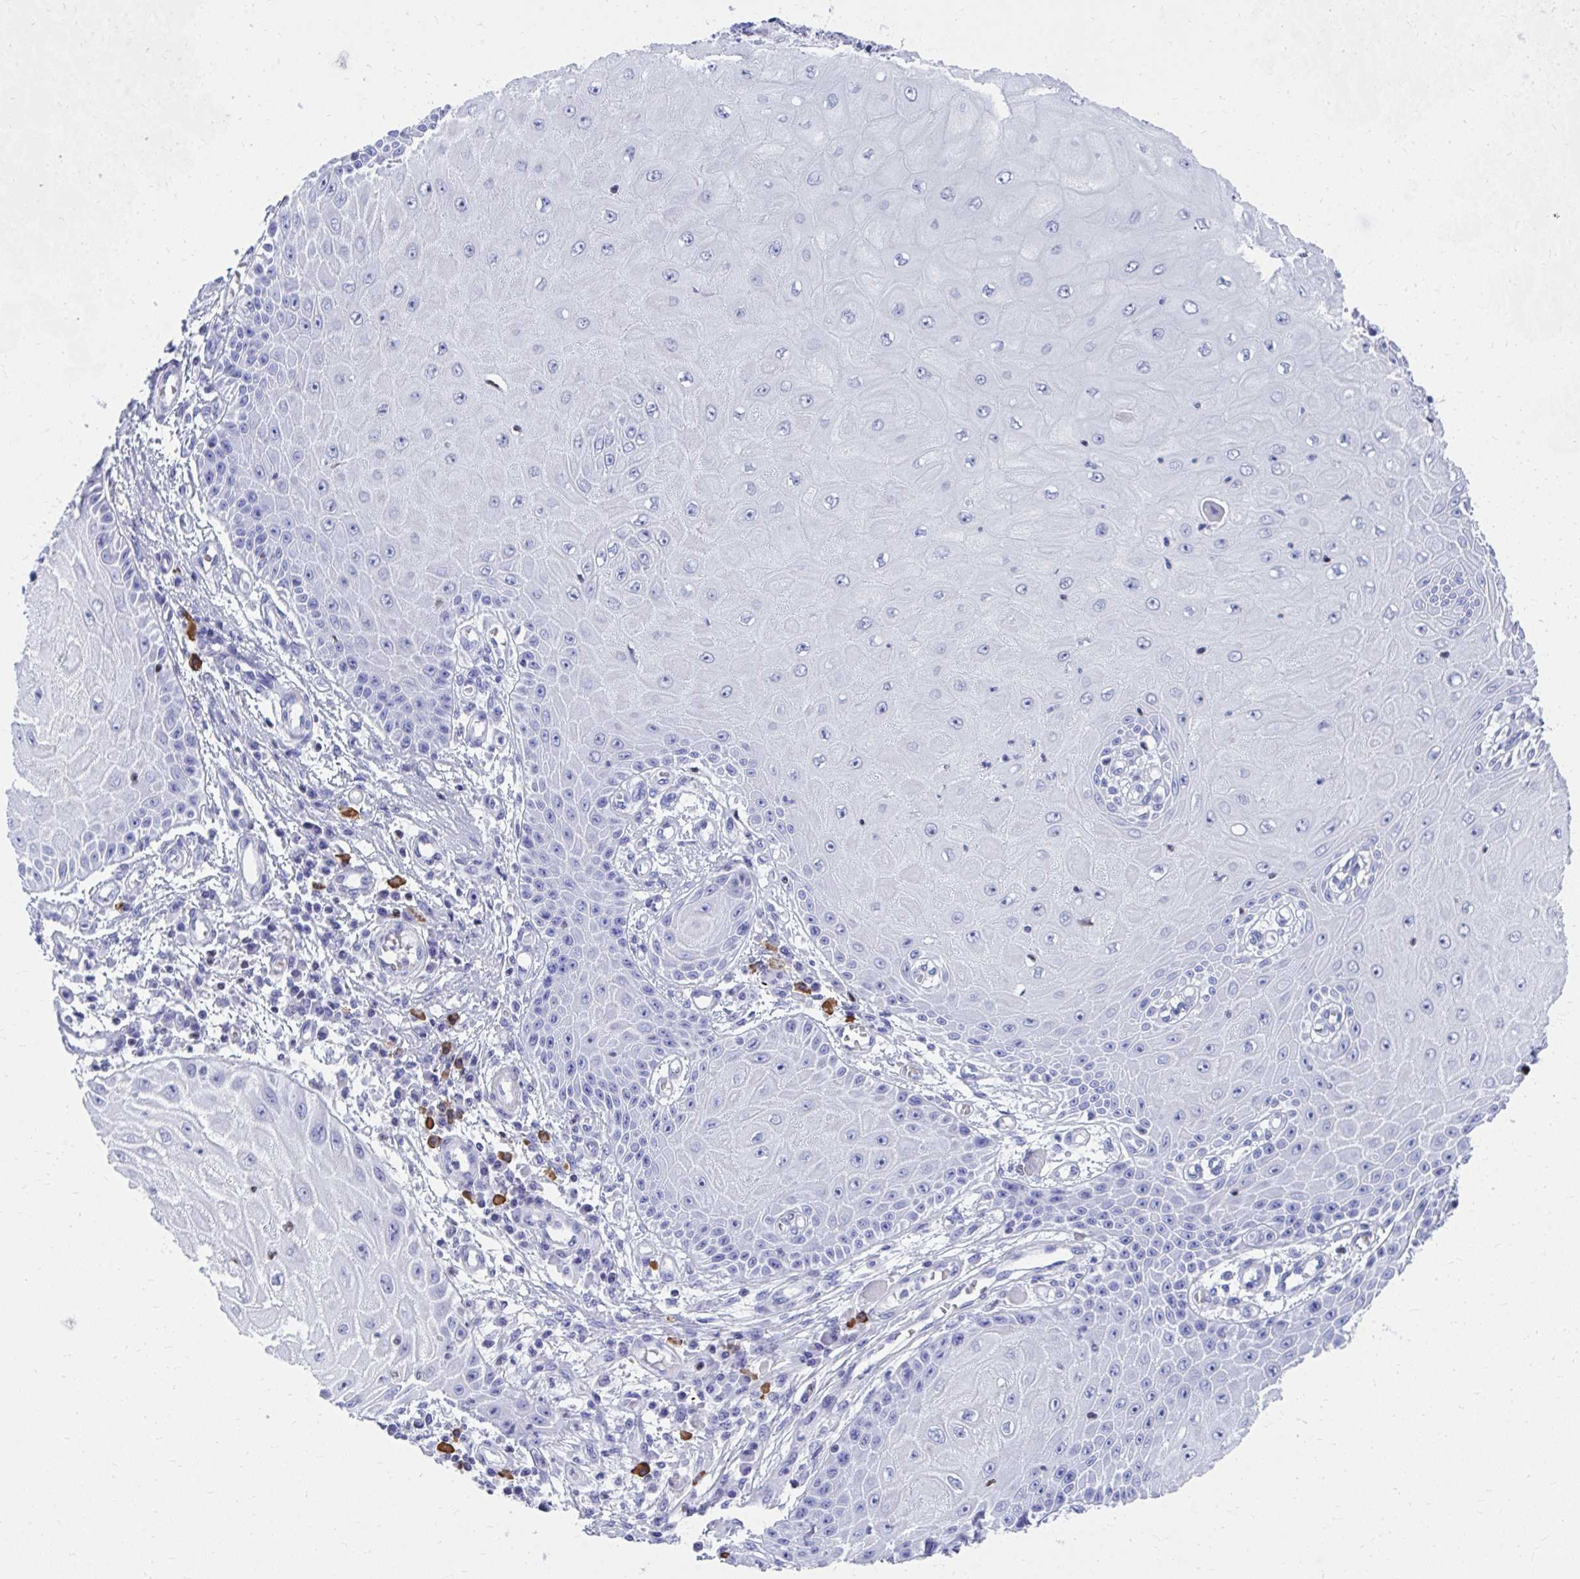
{"staining": {"intensity": "negative", "quantity": "none", "location": "none"}, "tissue": "skin cancer", "cell_type": "Tumor cells", "image_type": "cancer", "snomed": [{"axis": "morphology", "description": "Squamous cell carcinoma, NOS"}, {"axis": "topography", "description": "Skin"}, {"axis": "topography", "description": "Vulva"}], "caption": "DAB immunohistochemical staining of skin squamous cell carcinoma displays no significant staining in tumor cells. (Immunohistochemistry, brightfield microscopy, high magnification).", "gene": "RUNX3", "patient": {"sex": "female", "age": 44}}